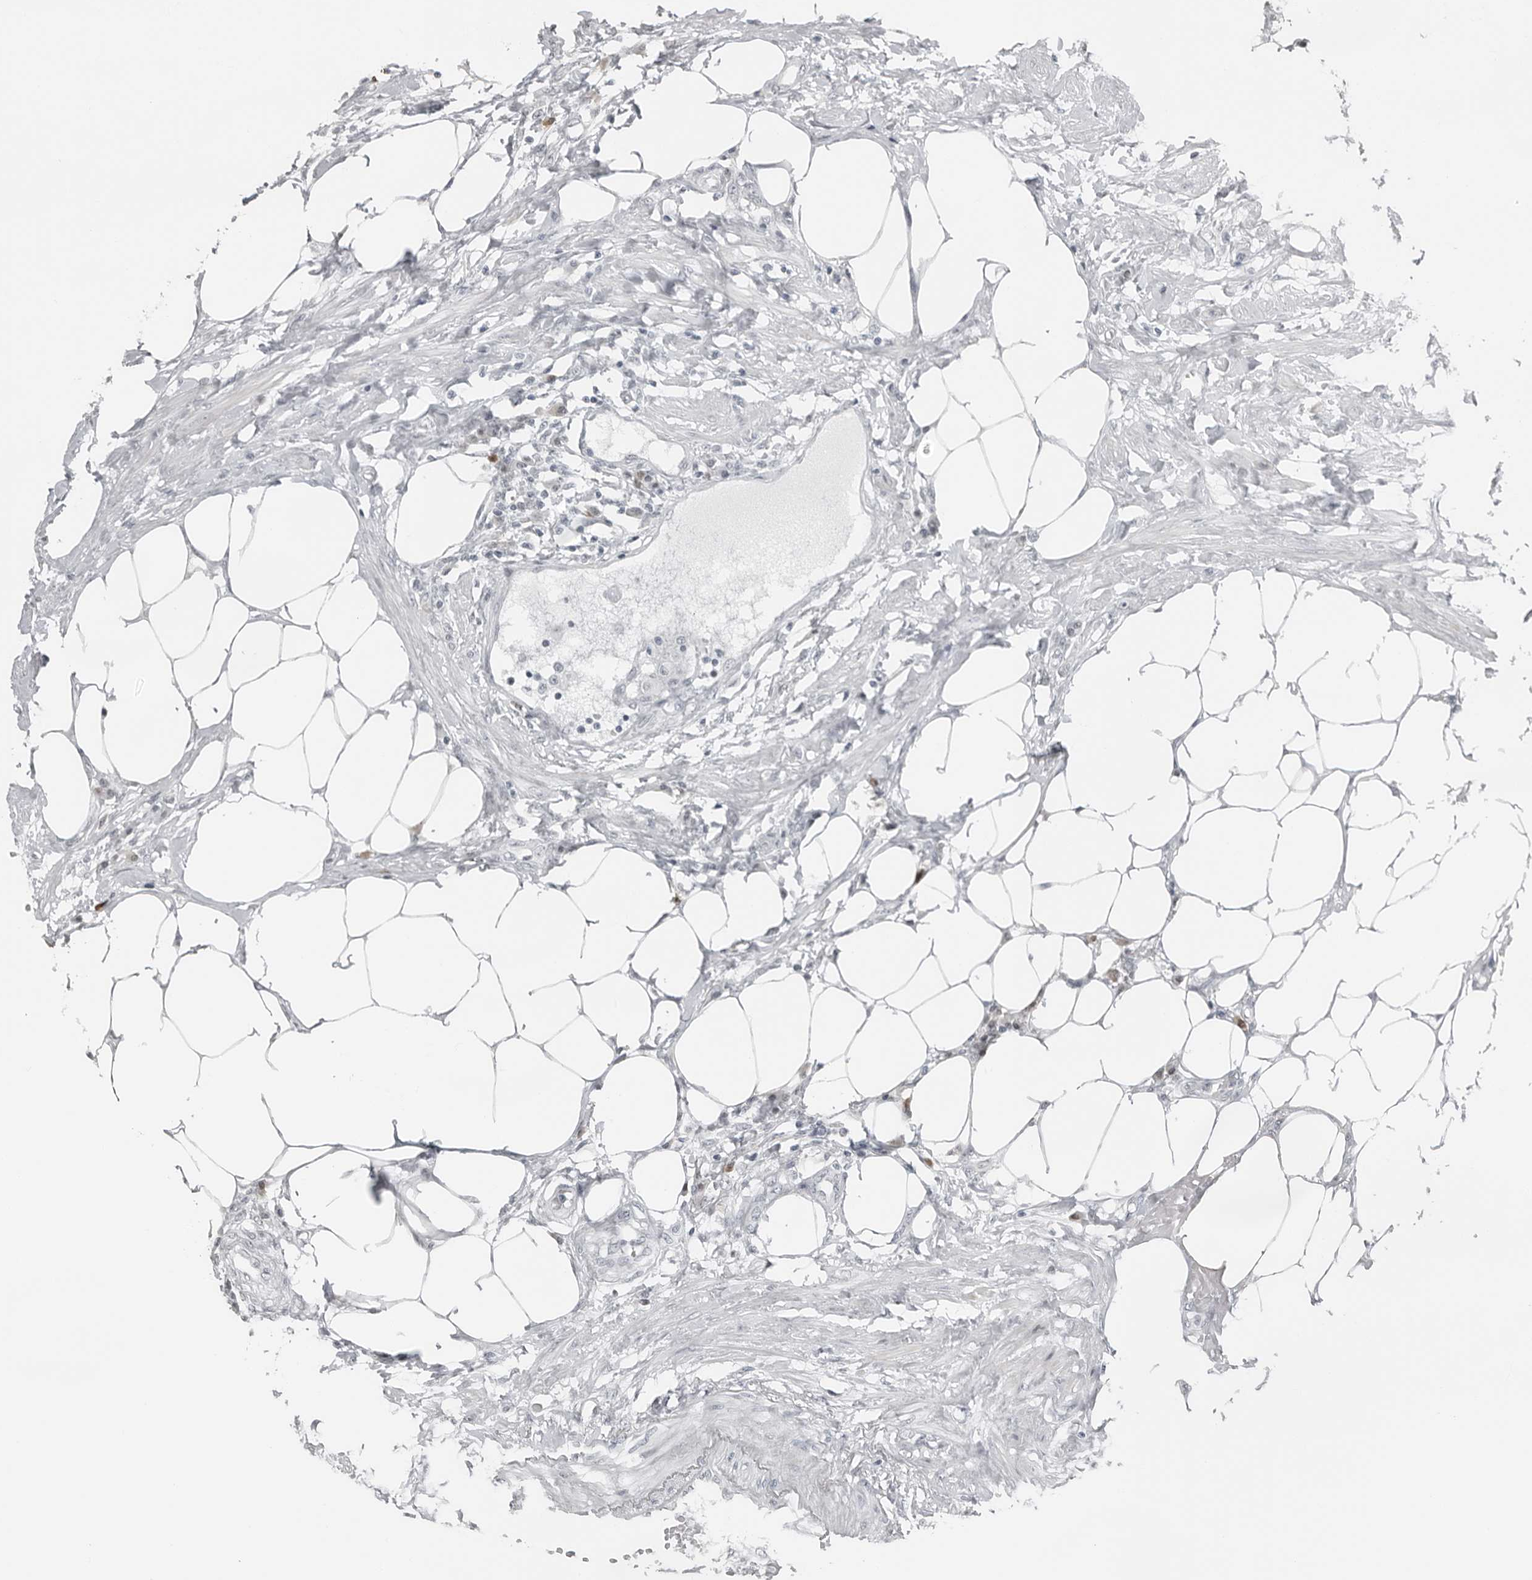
{"staining": {"intensity": "weak", "quantity": "25%-75%", "location": "nuclear"}, "tissue": "colorectal cancer", "cell_type": "Tumor cells", "image_type": "cancer", "snomed": [{"axis": "morphology", "description": "Adenocarcinoma, NOS"}, {"axis": "topography", "description": "Colon"}], "caption": "This micrograph displays immunohistochemistry staining of human colorectal adenocarcinoma, with low weak nuclear positivity in about 25%-75% of tumor cells.", "gene": "PPP1R42", "patient": {"sex": "female", "age": 84}}